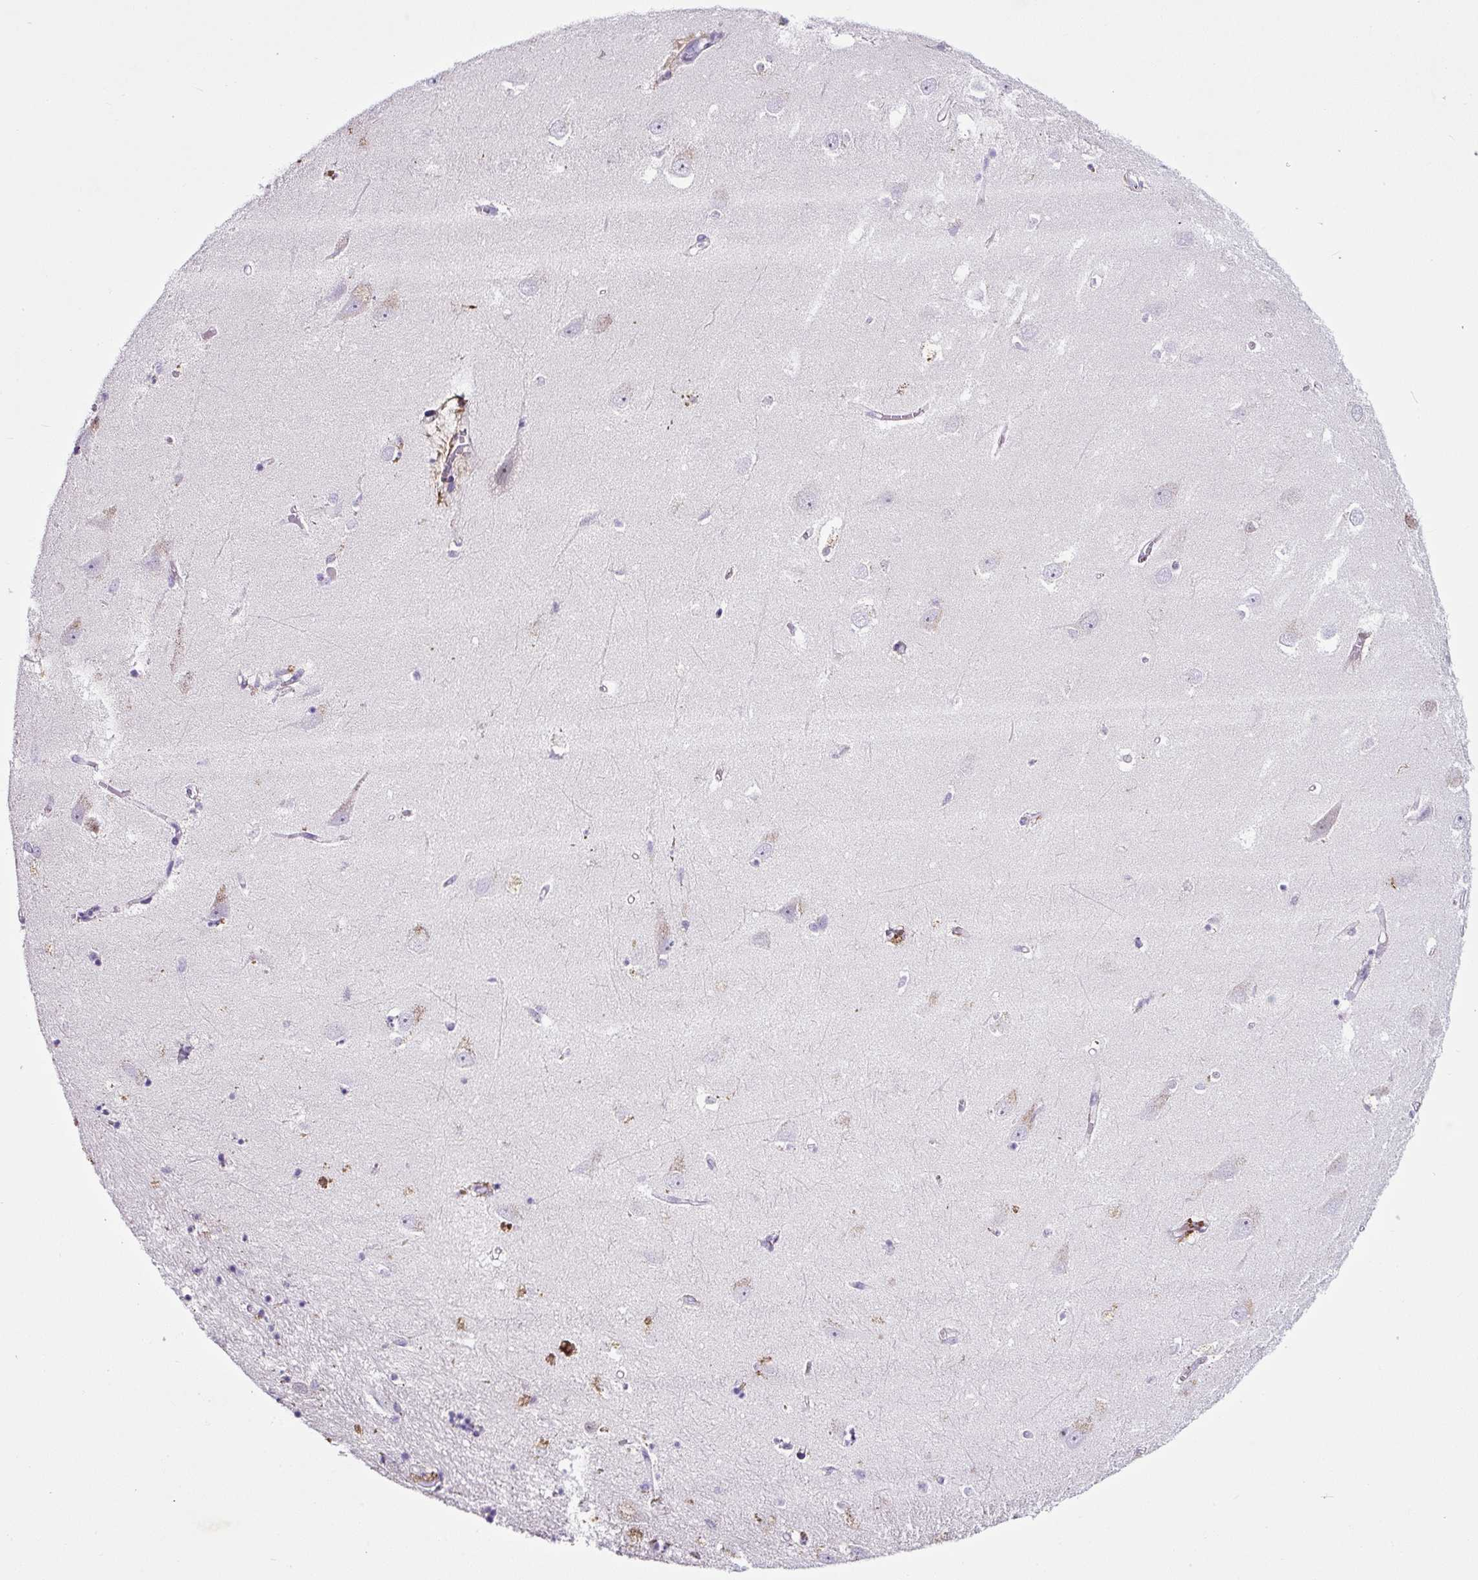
{"staining": {"intensity": "negative", "quantity": "none", "location": "none"}, "tissue": "hippocampus", "cell_type": "Glial cells", "image_type": "normal", "snomed": [{"axis": "morphology", "description": "Normal tissue, NOS"}, {"axis": "topography", "description": "Hippocampus"}], "caption": "Immunohistochemistry (IHC) histopathology image of unremarkable hippocampus stained for a protein (brown), which displays no staining in glial cells.", "gene": "SP8", "patient": {"sex": "female", "age": 64}}